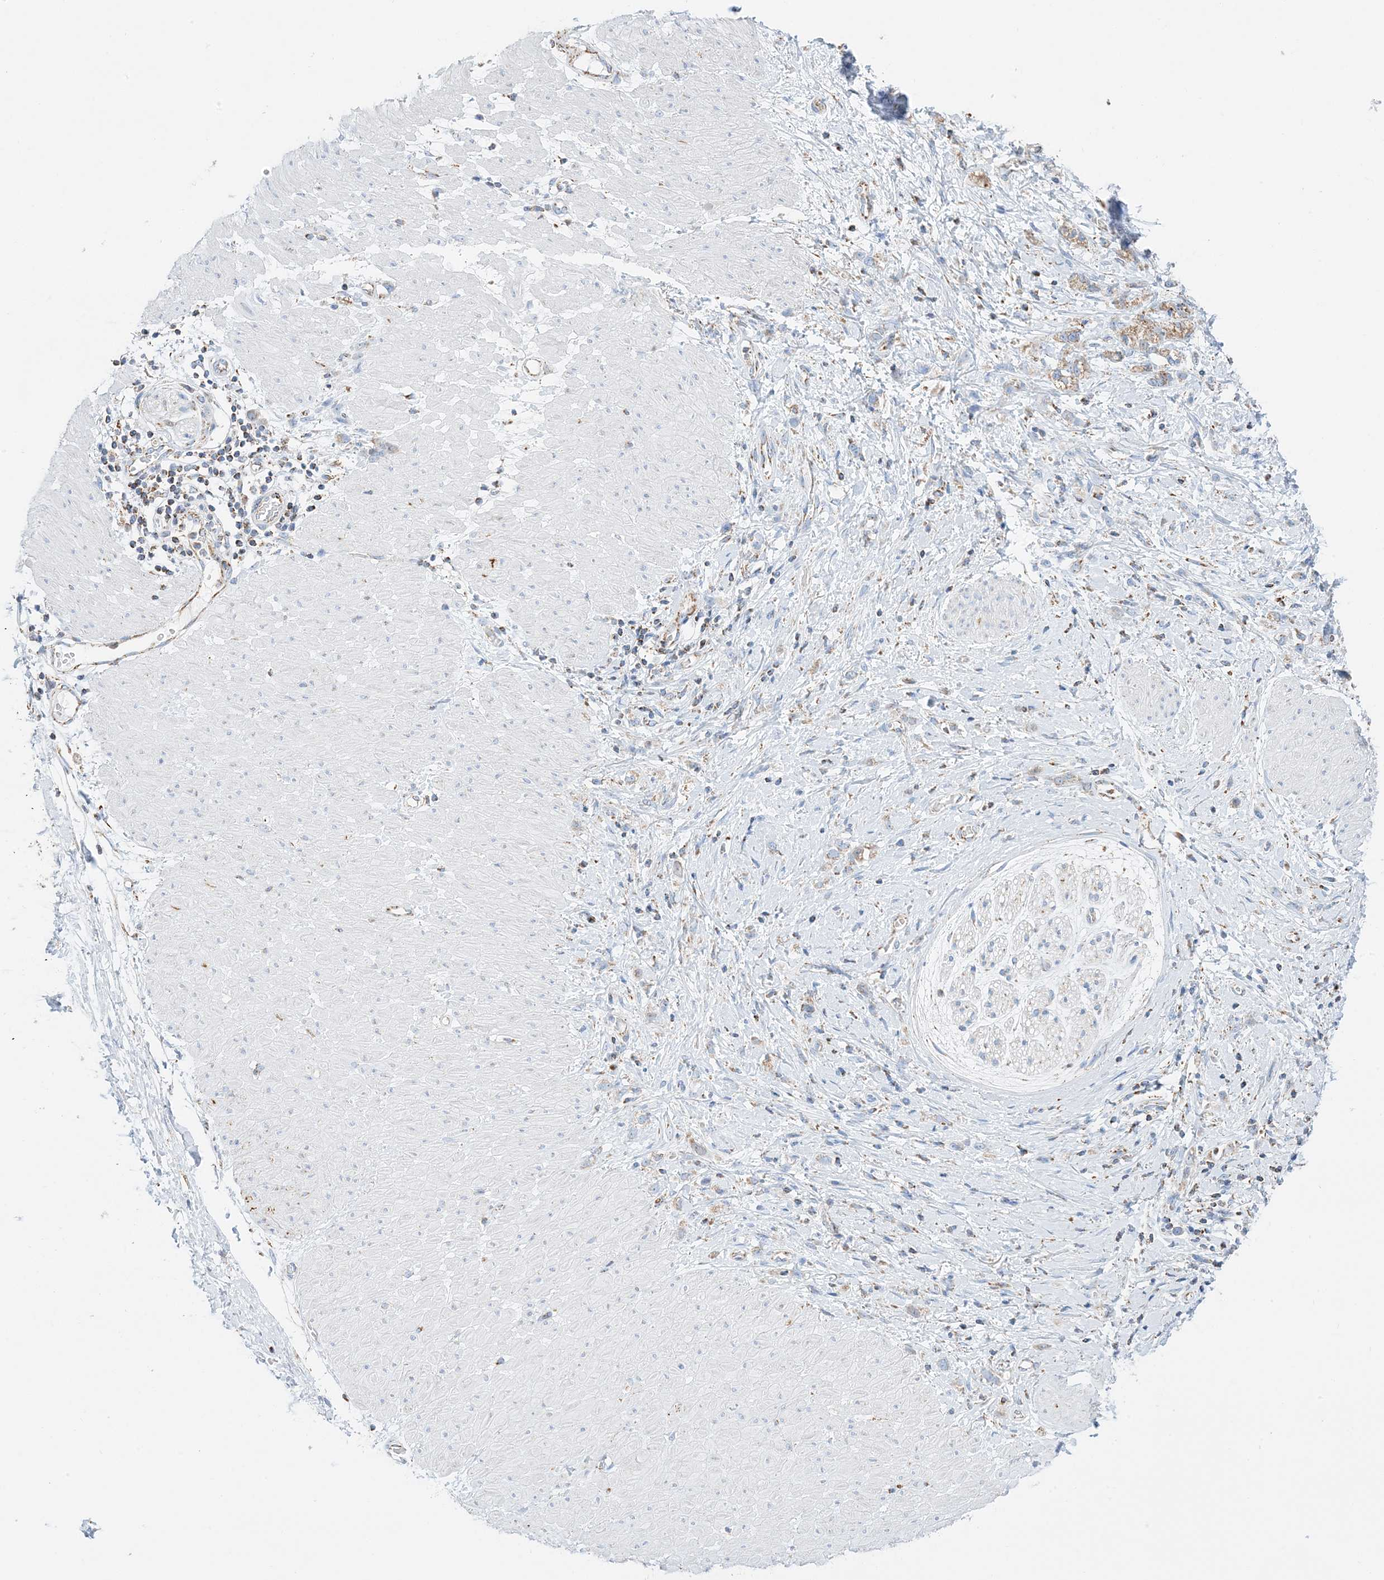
{"staining": {"intensity": "moderate", "quantity": "<25%", "location": "cytoplasmic/membranous"}, "tissue": "stomach cancer", "cell_type": "Tumor cells", "image_type": "cancer", "snomed": [{"axis": "morphology", "description": "Adenocarcinoma, NOS"}, {"axis": "topography", "description": "Stomach"}], "caption": "Stomach cancer stained with DAB immunohistochemistry shows low levels of moderate cytoplasmic/membranous staining in about <25% of tumor cells. Nuclei are stained in blue.", "gene": "CAPN13", "patient": {"sex": "female", "age": 76}}